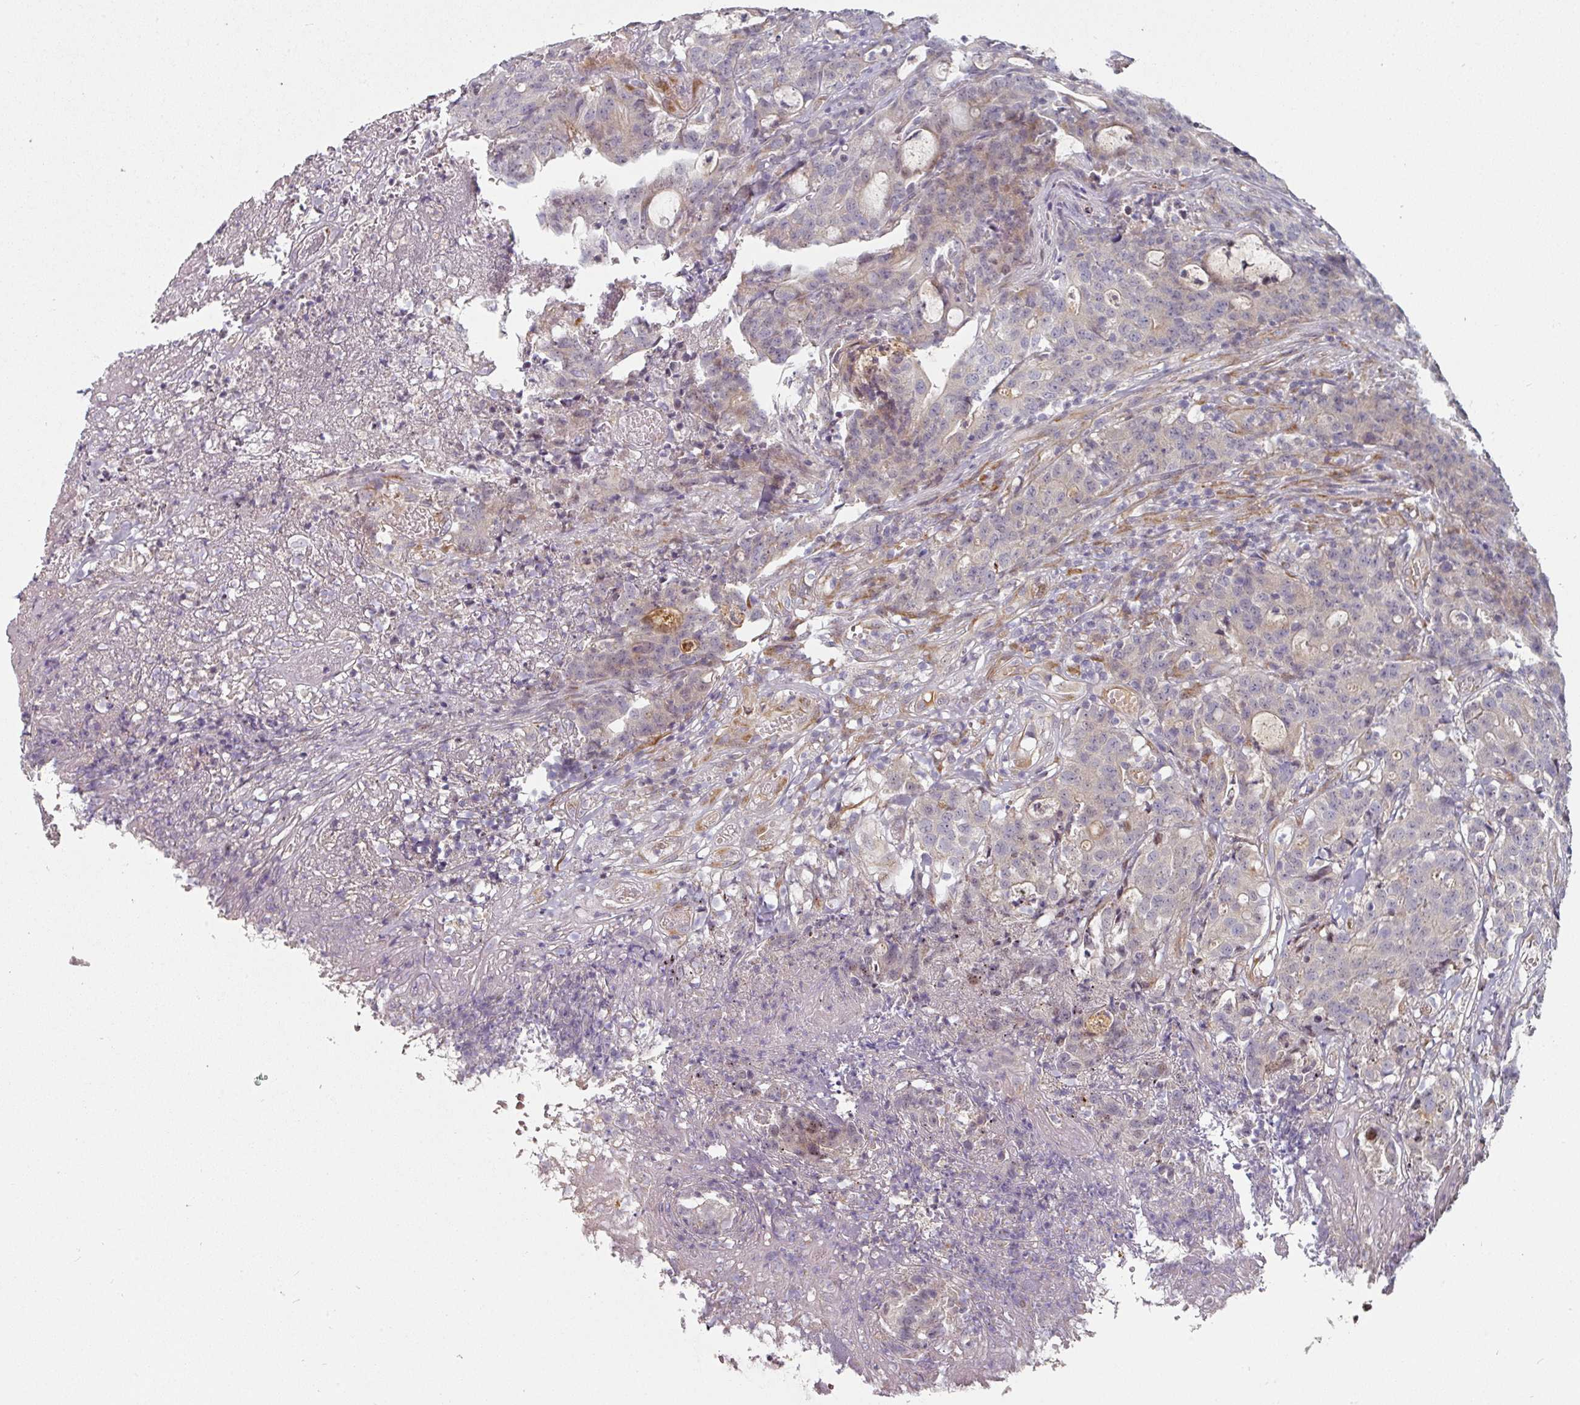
{"staining": {"intensity": "negative", "quantity": "none", "location": "none"}, "tissue": "colorectal cancer", "cell_type": "Tumor cells", "image_type": "cancer", "snomed": [{"axis": "morphology", "description": "Adenocarcinoma, NOS"}, {"axis": "topography", "description": "Colon"}], "caption": "A micrograph of human colorectal cancer (adenocarcinoma) is negative for staining in tumor cells.", "gene": "CEP78", "patient": {"sex": "male", "age": 83}}